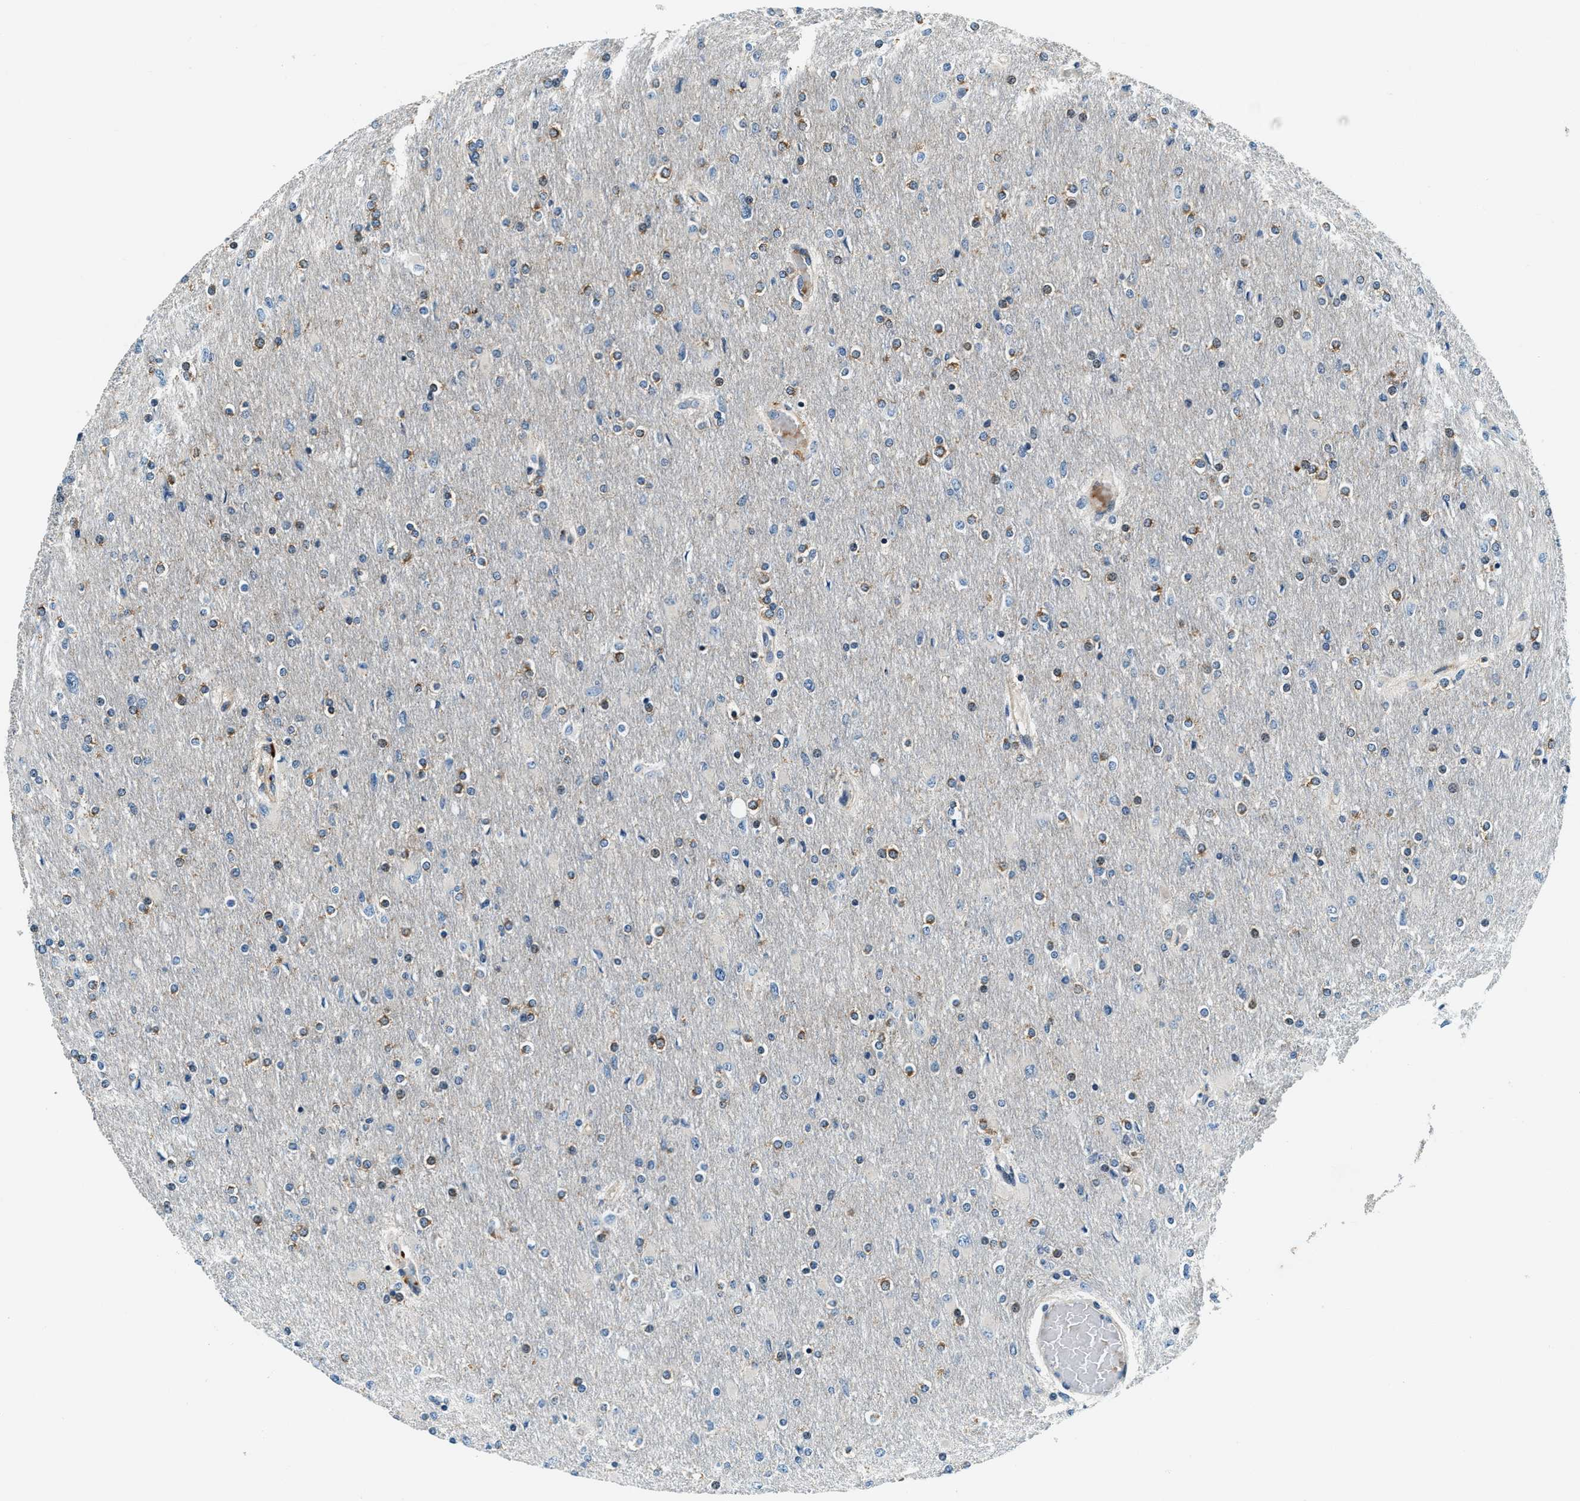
{"staining": {"intensity": "moderate", "quantity": "25%-75%", "location": "cytoplasmic/membranous"}, "tissue": "glioma", "cell_type": "Tumor cells", "image_type": "cancer", "snomed": [{"axis": "morphology", "description": "Glioma, malignant, High grade"}, {"axis": "topography", "description": "Cerebral cortex"}], "caption": "Immunohistochemistry (IHC) (DAB) staining of glioma demonstrates moderate cytoplasmic/membranous protein expression in about 25%-75% of tumor cells.", "gene": "C2orf66", "patient": {"sex": "female", "age": 36}}